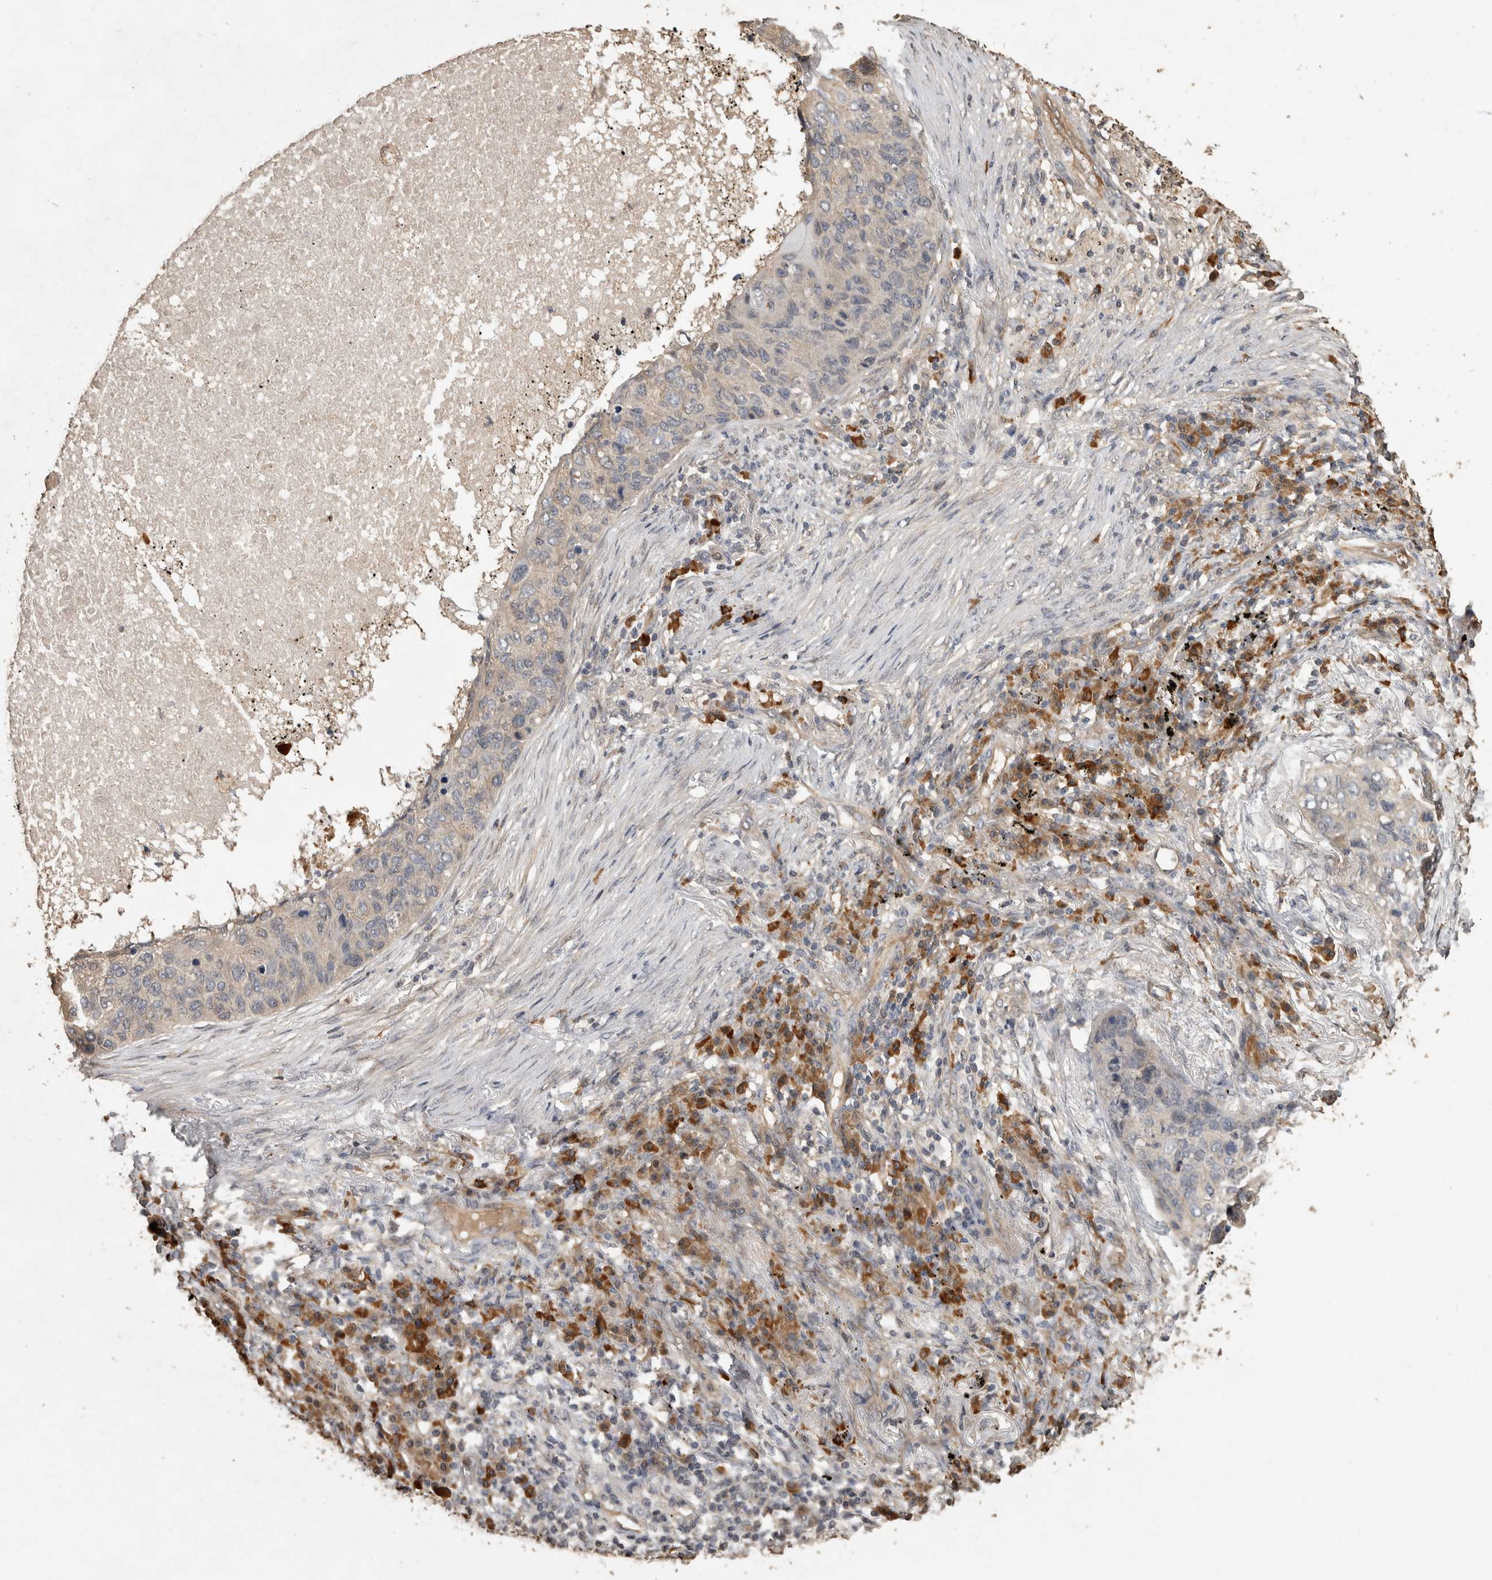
{"staining": {"intensity": "negative", "quantity": "none", "location": "none"}, "tissue": "lung cancer", "cell_type": "Tumor cells", "image_type": "cancer", "snomed": [{"axis": "morphology", "description": "Squamous cell carcinoma, NOS"}, {"axis": "topography", "description": "Lung"}], "caption": "A photomicrograph of human lung cancer (squamous cell carcinoma) is negative for staining in tumor cells. Nuclei are stained in blue.", "gene": "RHPN1", "patient": {"sex": "female", "age": 63}}